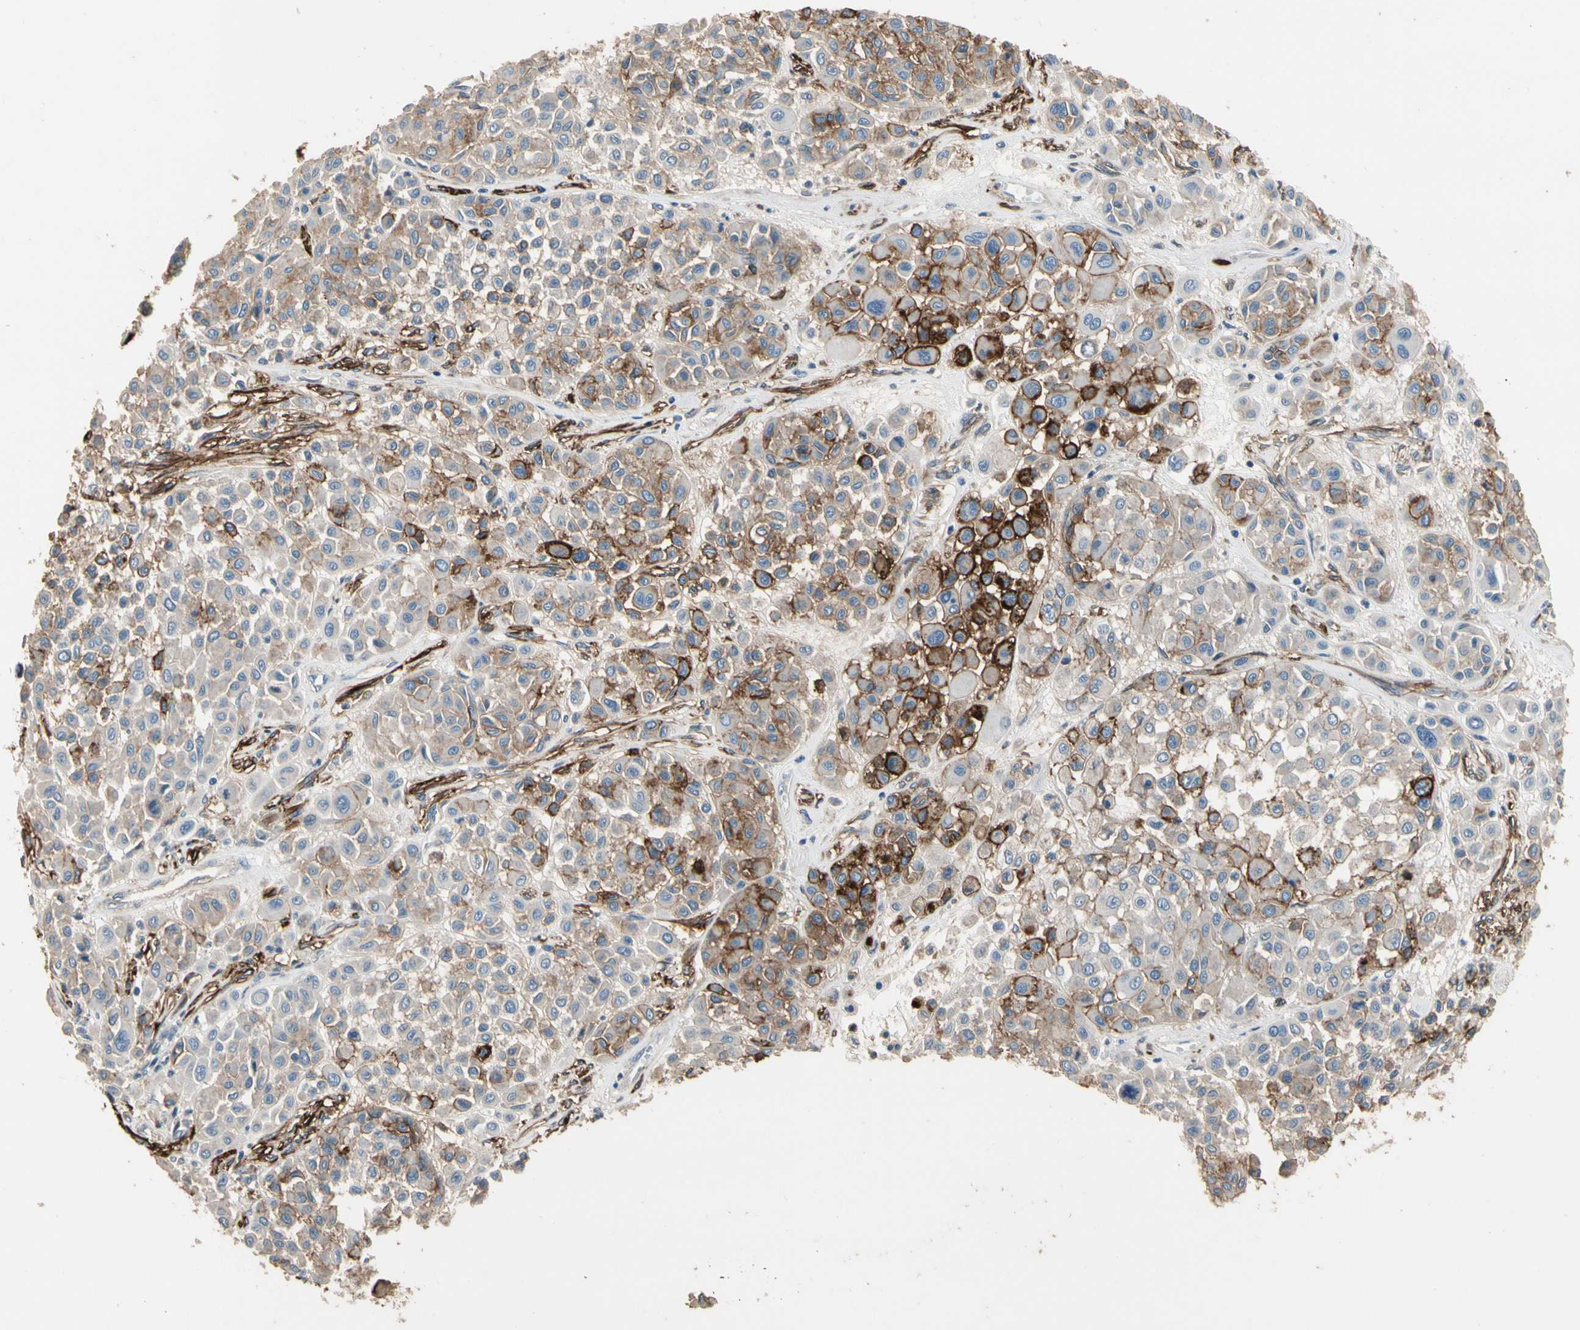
{"staining": {"intensity": "moderate", "quantity": "25%-75%", "location": "cytoplasmic/membranous"}, "tissue": "melanoma", "cell_type": "Tumor cells", "image_type": "cancer", "snomed": [{"axis": "morphology", "description": "Malignant melanoma, Metastatic site"}, {"axis": "topography", "description": "Soft tissue"}], "caption": "Malignant melanoma (metastatic site) stained with DAB immunohistochemistry (IHC) shows medium levels of moderate cytoplasmic/membranous staining in about 25%-75% of tumor cells.", "gene": "SUSD2", "patient": {"sex": "male", "age": 41}}